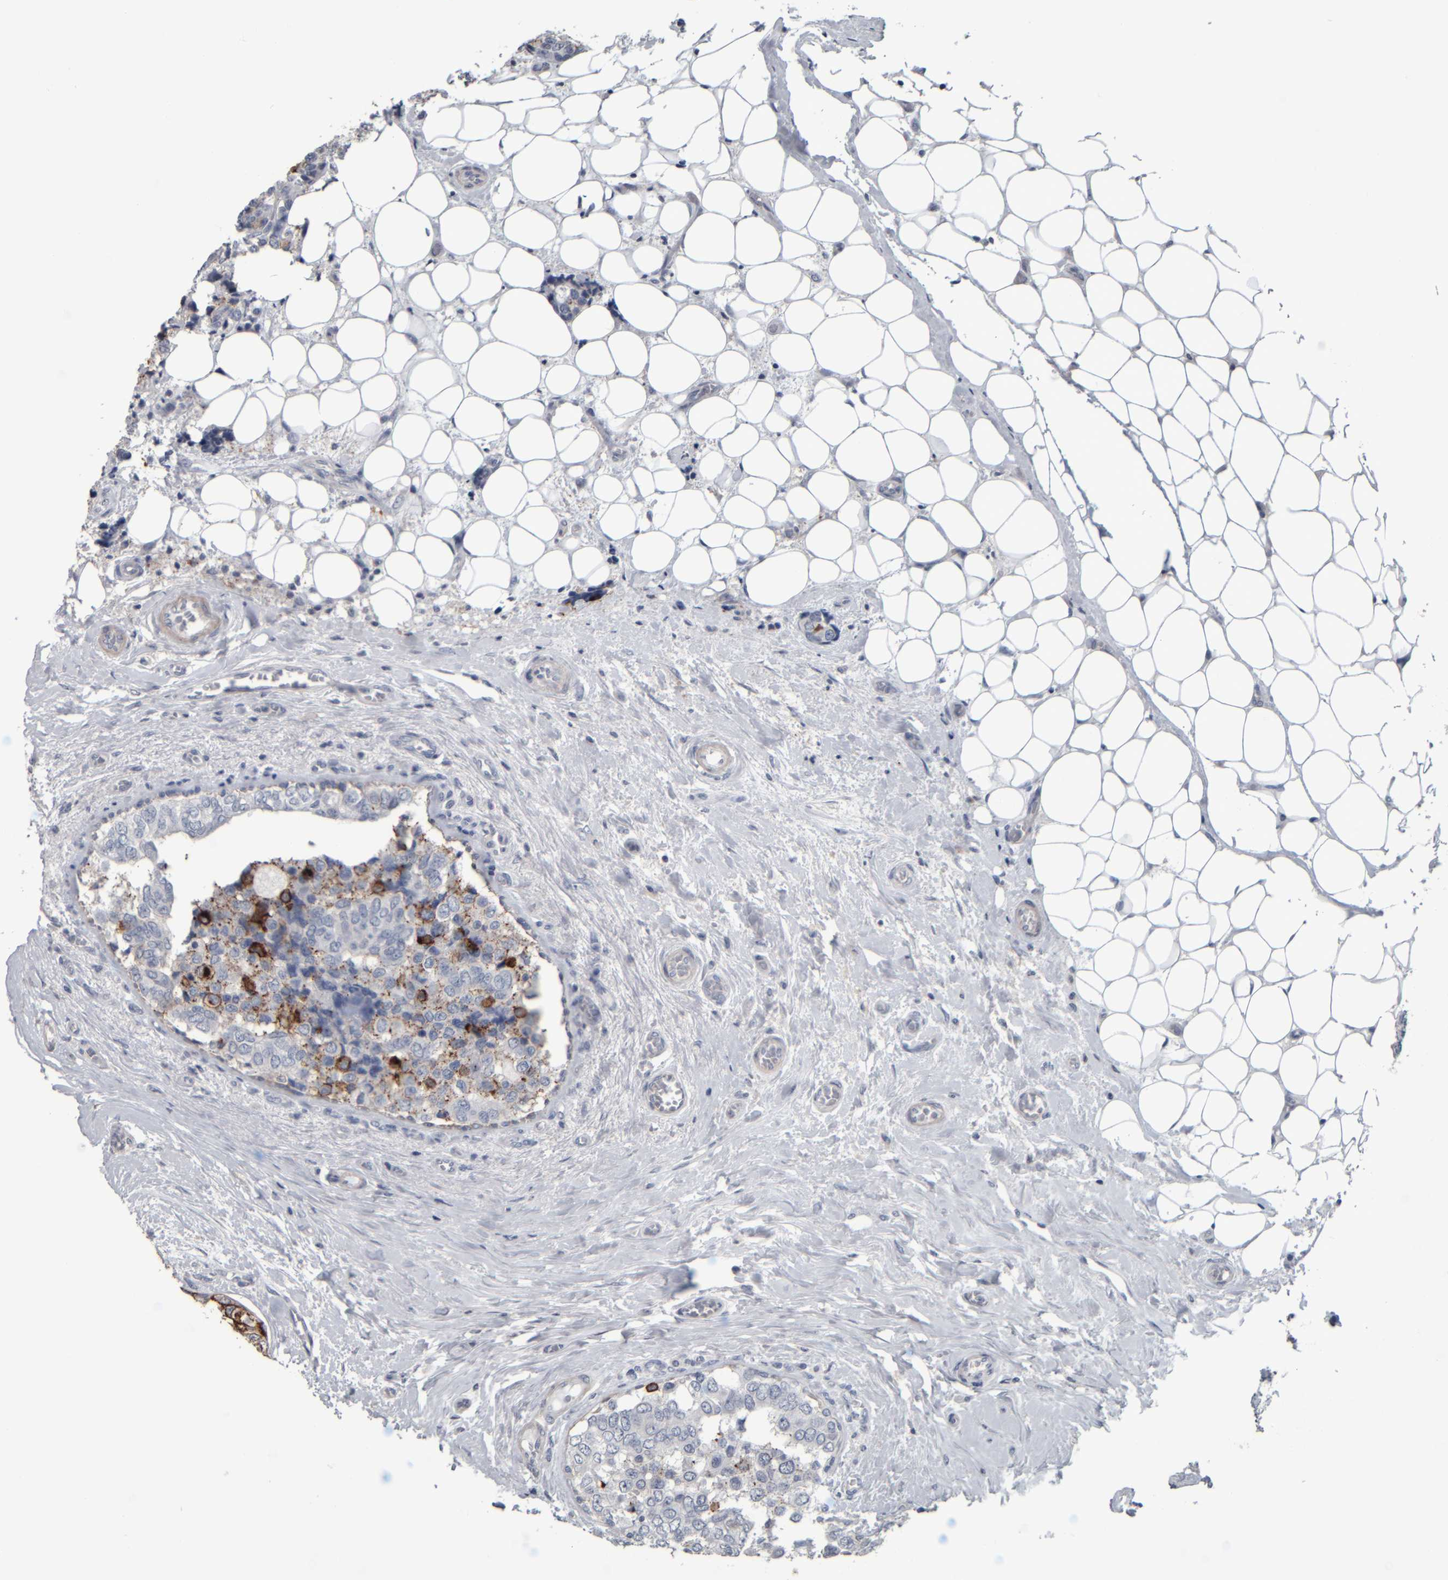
{"staining": {"intensity": "strong", "quantity": "<25%", "location": "cytoplasmic/membranous"}, "tissue": "breast cancer", "cell_type": "Tumor cells", "image_type": "cancer", "snomed": [{"axis": "morphology", "description": "Normal tissue, NOS"}, {"axis": "morphology", "description": "Duct carcinoma"}, {"axis": "topography", "description": "Breast"}], "caption": "DAB immunohistochemical staining of human breast intraductal carcinoma reveals strong cytoplasmic/membranous protein staining in approximately <25% of tumor cells.", "gene": "CAVIN4", "patient": {"sex": "female", "age": 43}}